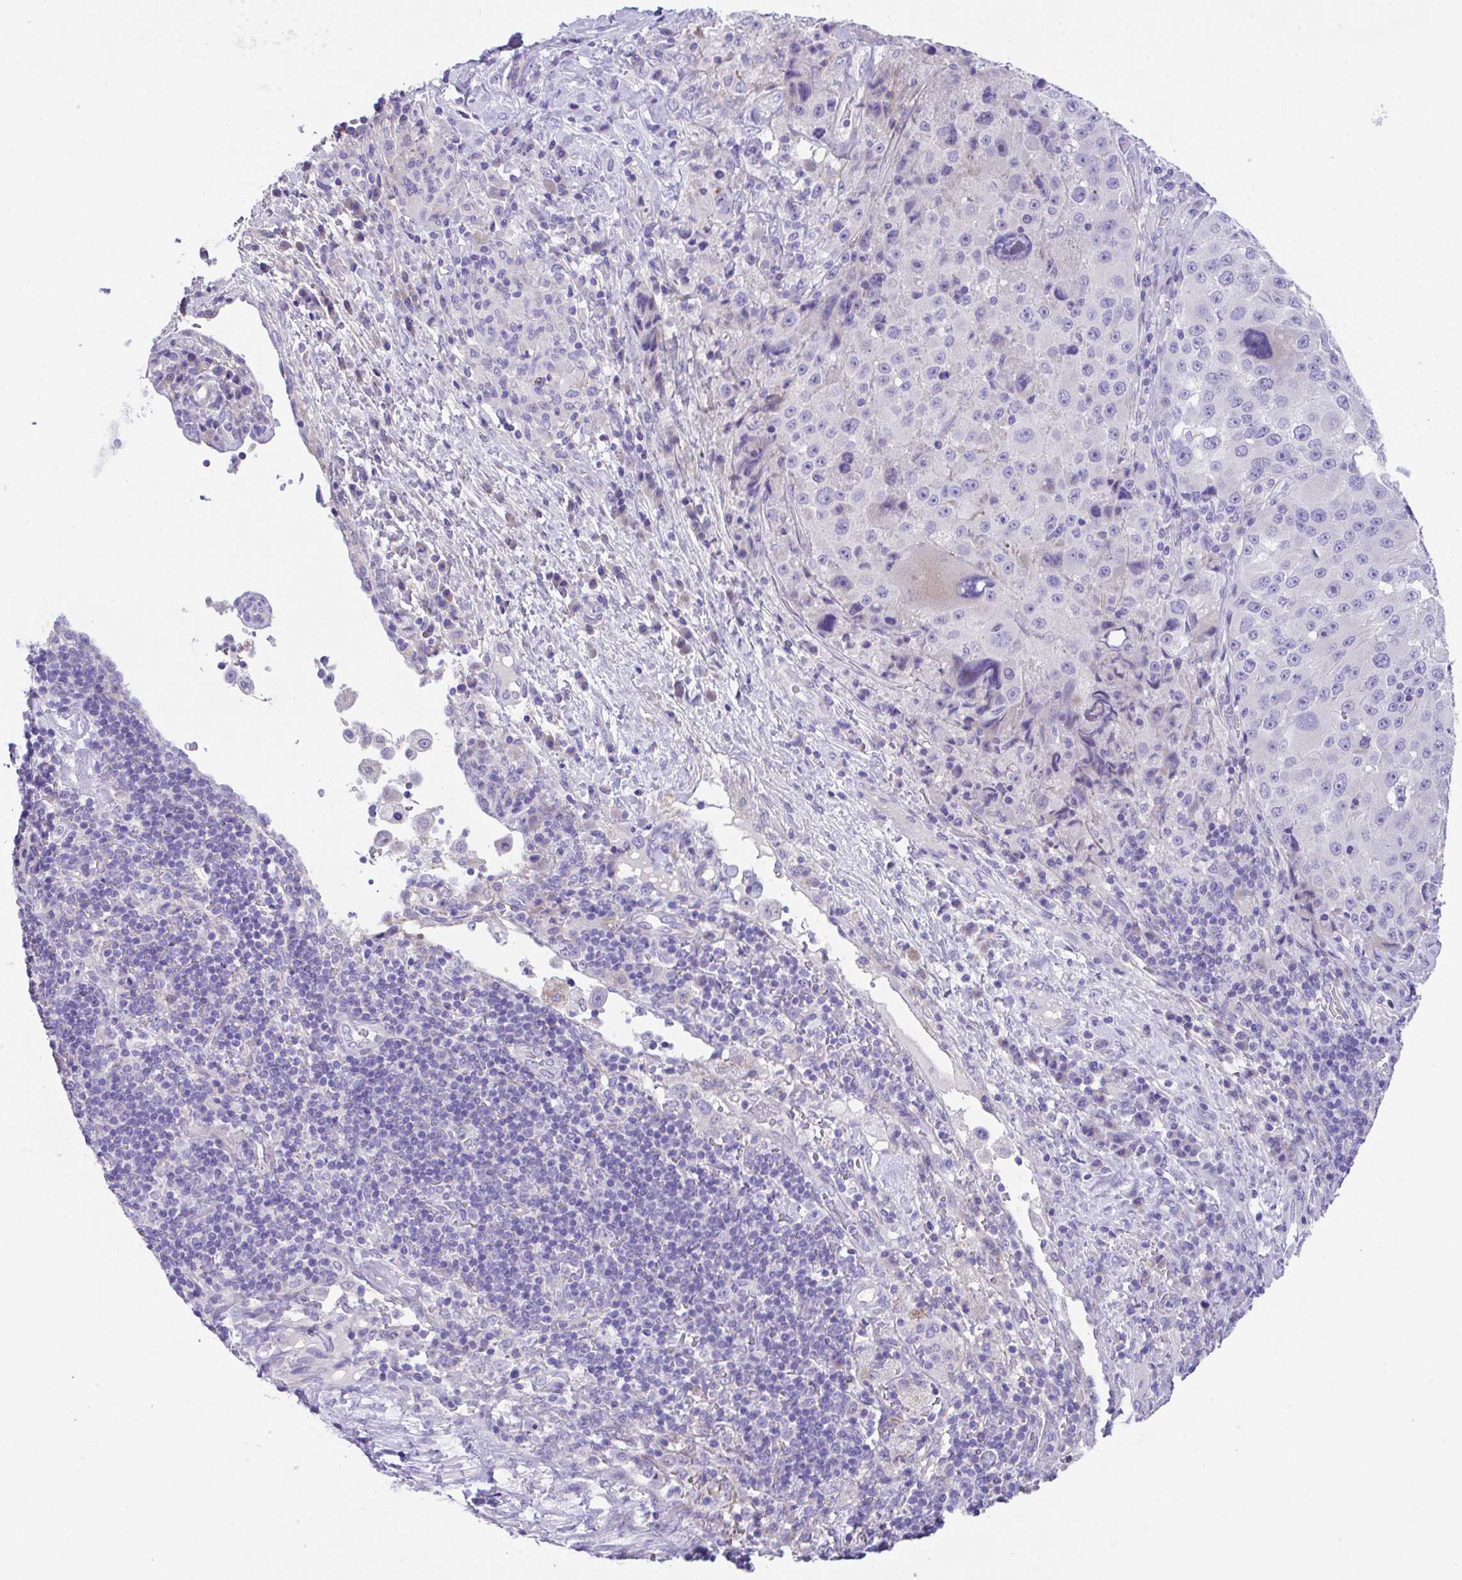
{"staining": {"intensity": "negative", "quantity": "none", "location": "none"}, "tissue": "melanoma", "cell_type": "Tumor cells", "image_type": "cancer", "snomed": [{"axis": "morphology", "description": "Malignant melanoma, Metastatic site"}, {"axis": "topography", "description": "Lymph node"}], "caption": "Tumor cells are negative for brown protein staining in malignant melanoma (metastatic site).", "gene": "SLC16A6", "patient": {"sex": "male", "age": 62}}